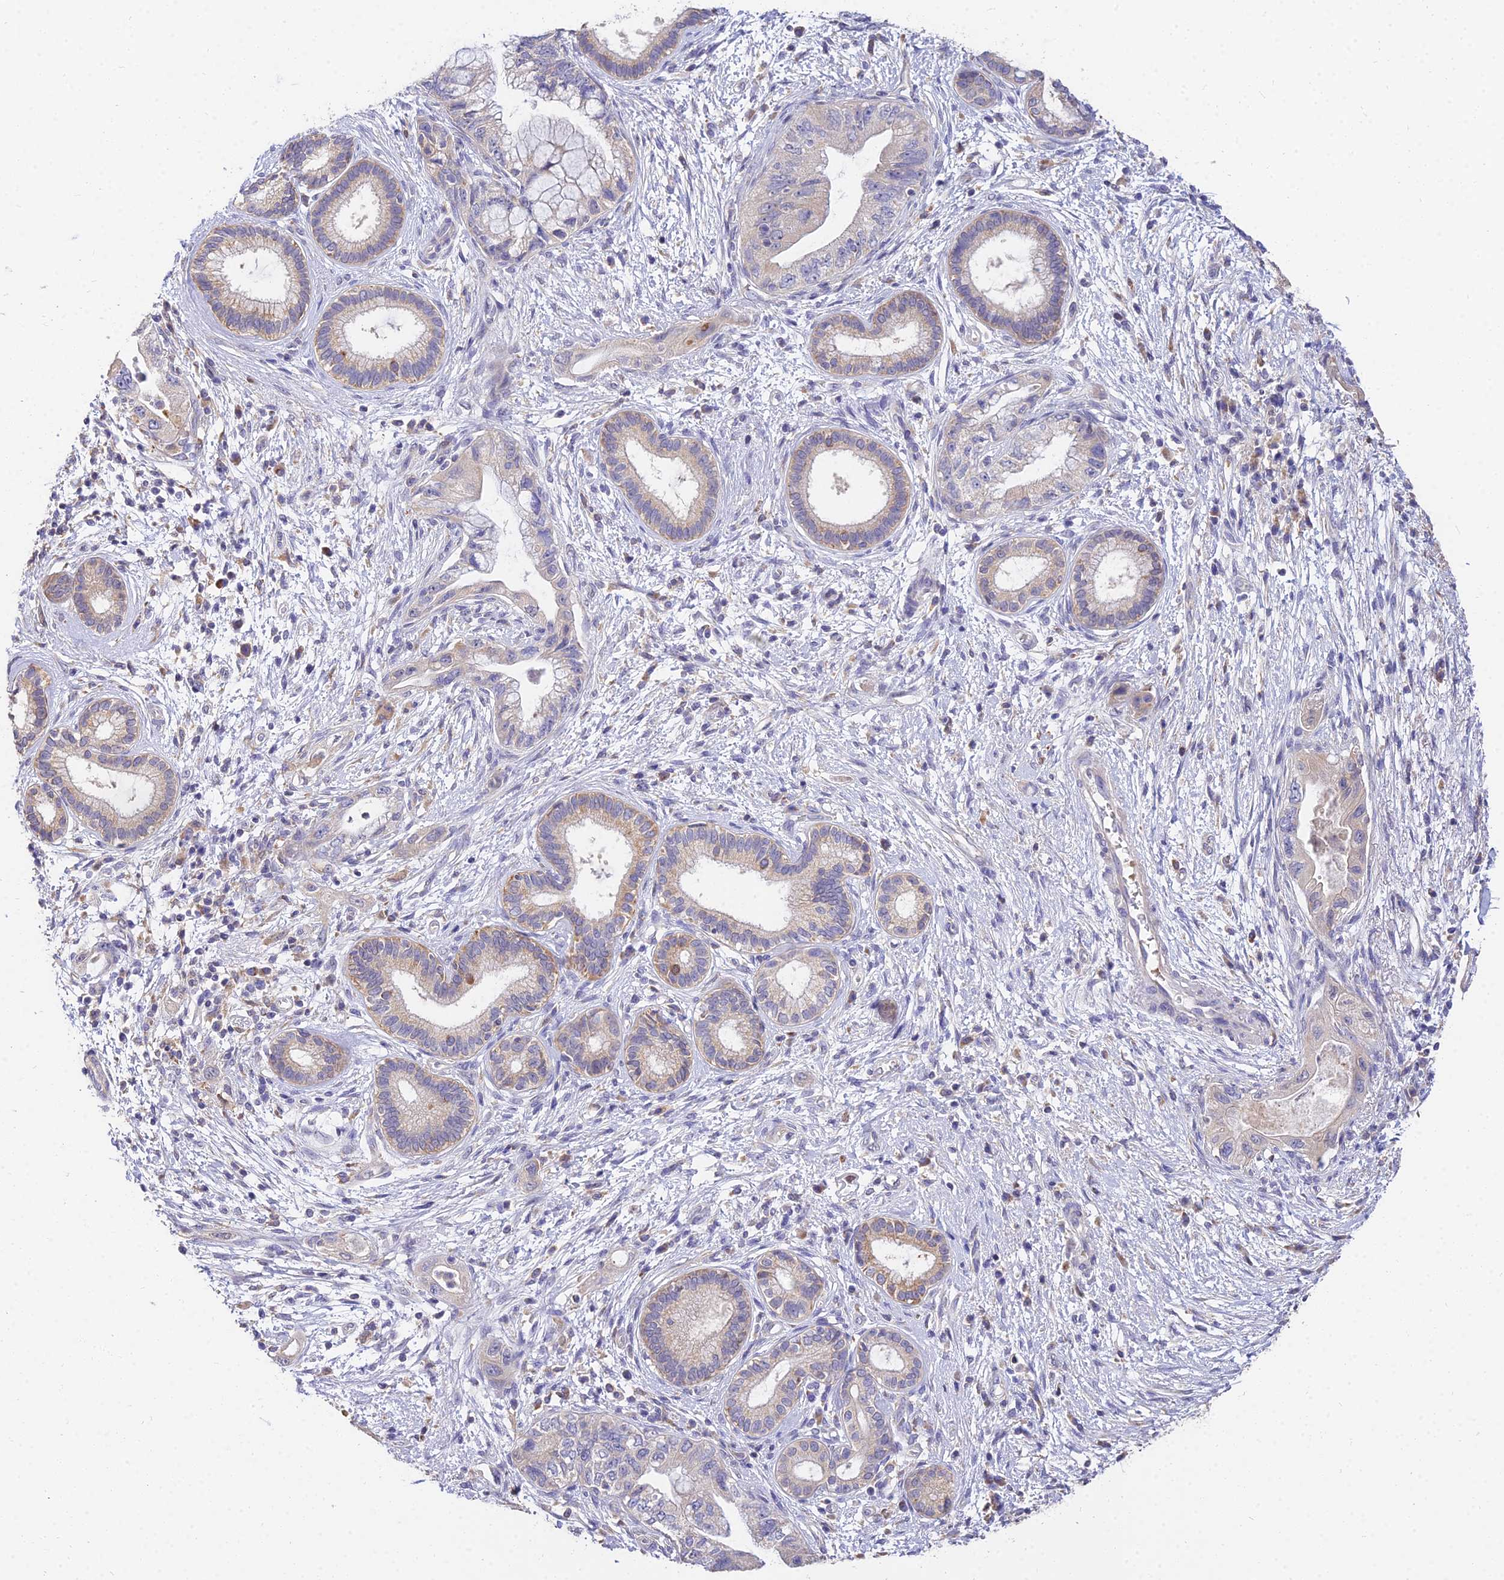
{"staining": {"intensity": "negative", "quantity": "none", "location": "none"}, "tissue": "pancreatic cancer", "cell_type": "Tumor cells", "image_type": "cancer", "snomed": [{"axis": "morphology", "description": "Adenocarcinoma, NOS"}, {"axis": "topography", "description": "Pancreas"}], "caption": "A micrograph of human pancreatic adenocarcinoma is negative for staining in tumor cells.", "gene": "ARL8B", "patient": {"sex": "female", "age": 73}}